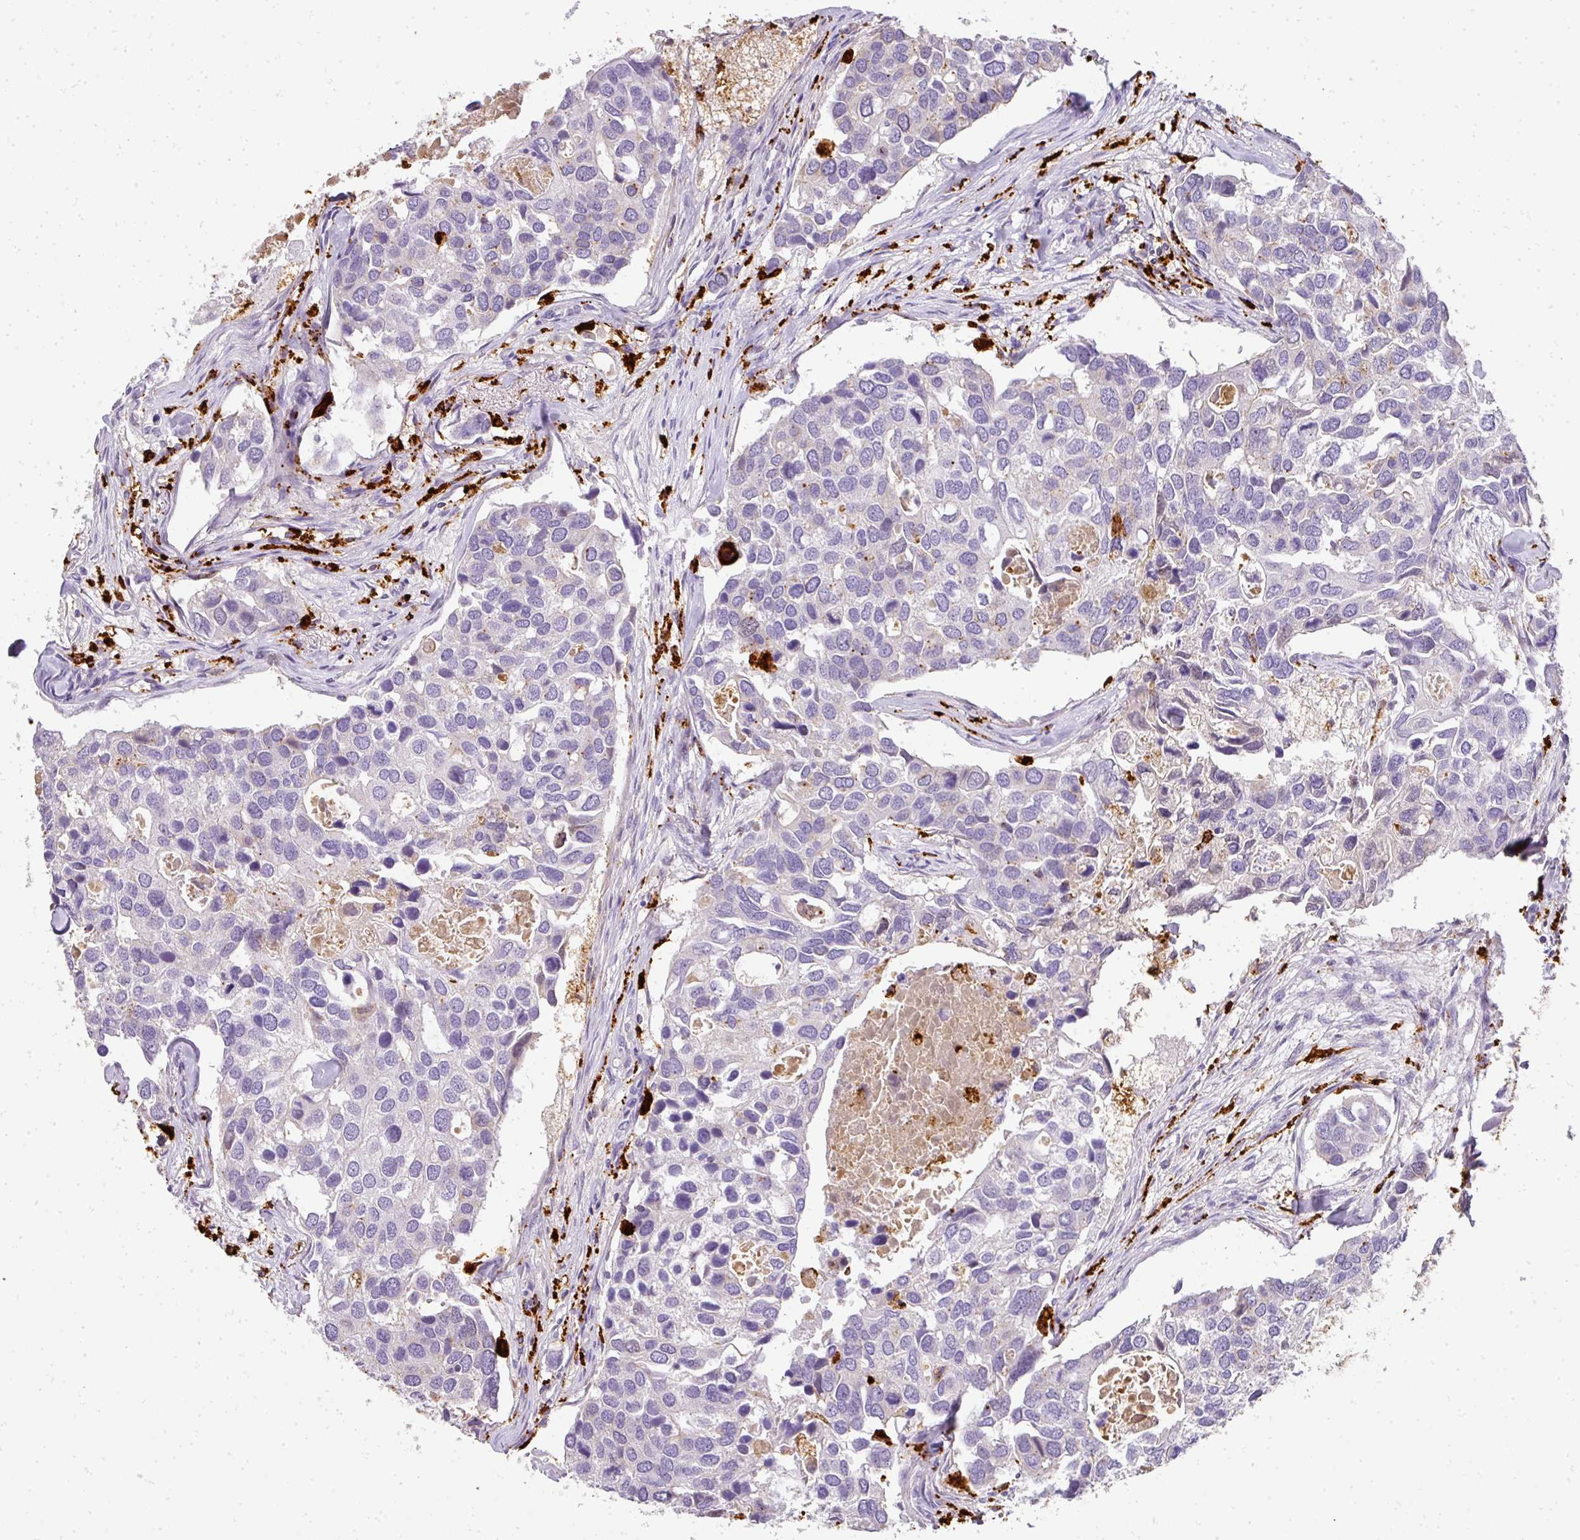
{"staining": {"intensity": "negative", "quantity": "none", "location": "none"}, "tissue": "breast cancer", "cell_type": "Tumor cells", "image_type": "cancer", "snomed": [{"axis": "morphology", "description": "Duct carcinoma"}, {"axis": "topography", "description": "Breast"}], "caption": "An image of human breast cancer (intraductal carcinoma) is negative for staining in tumor cells.", "gene": "MMACHC", "patient": {"sex": "female", "age": 83}}